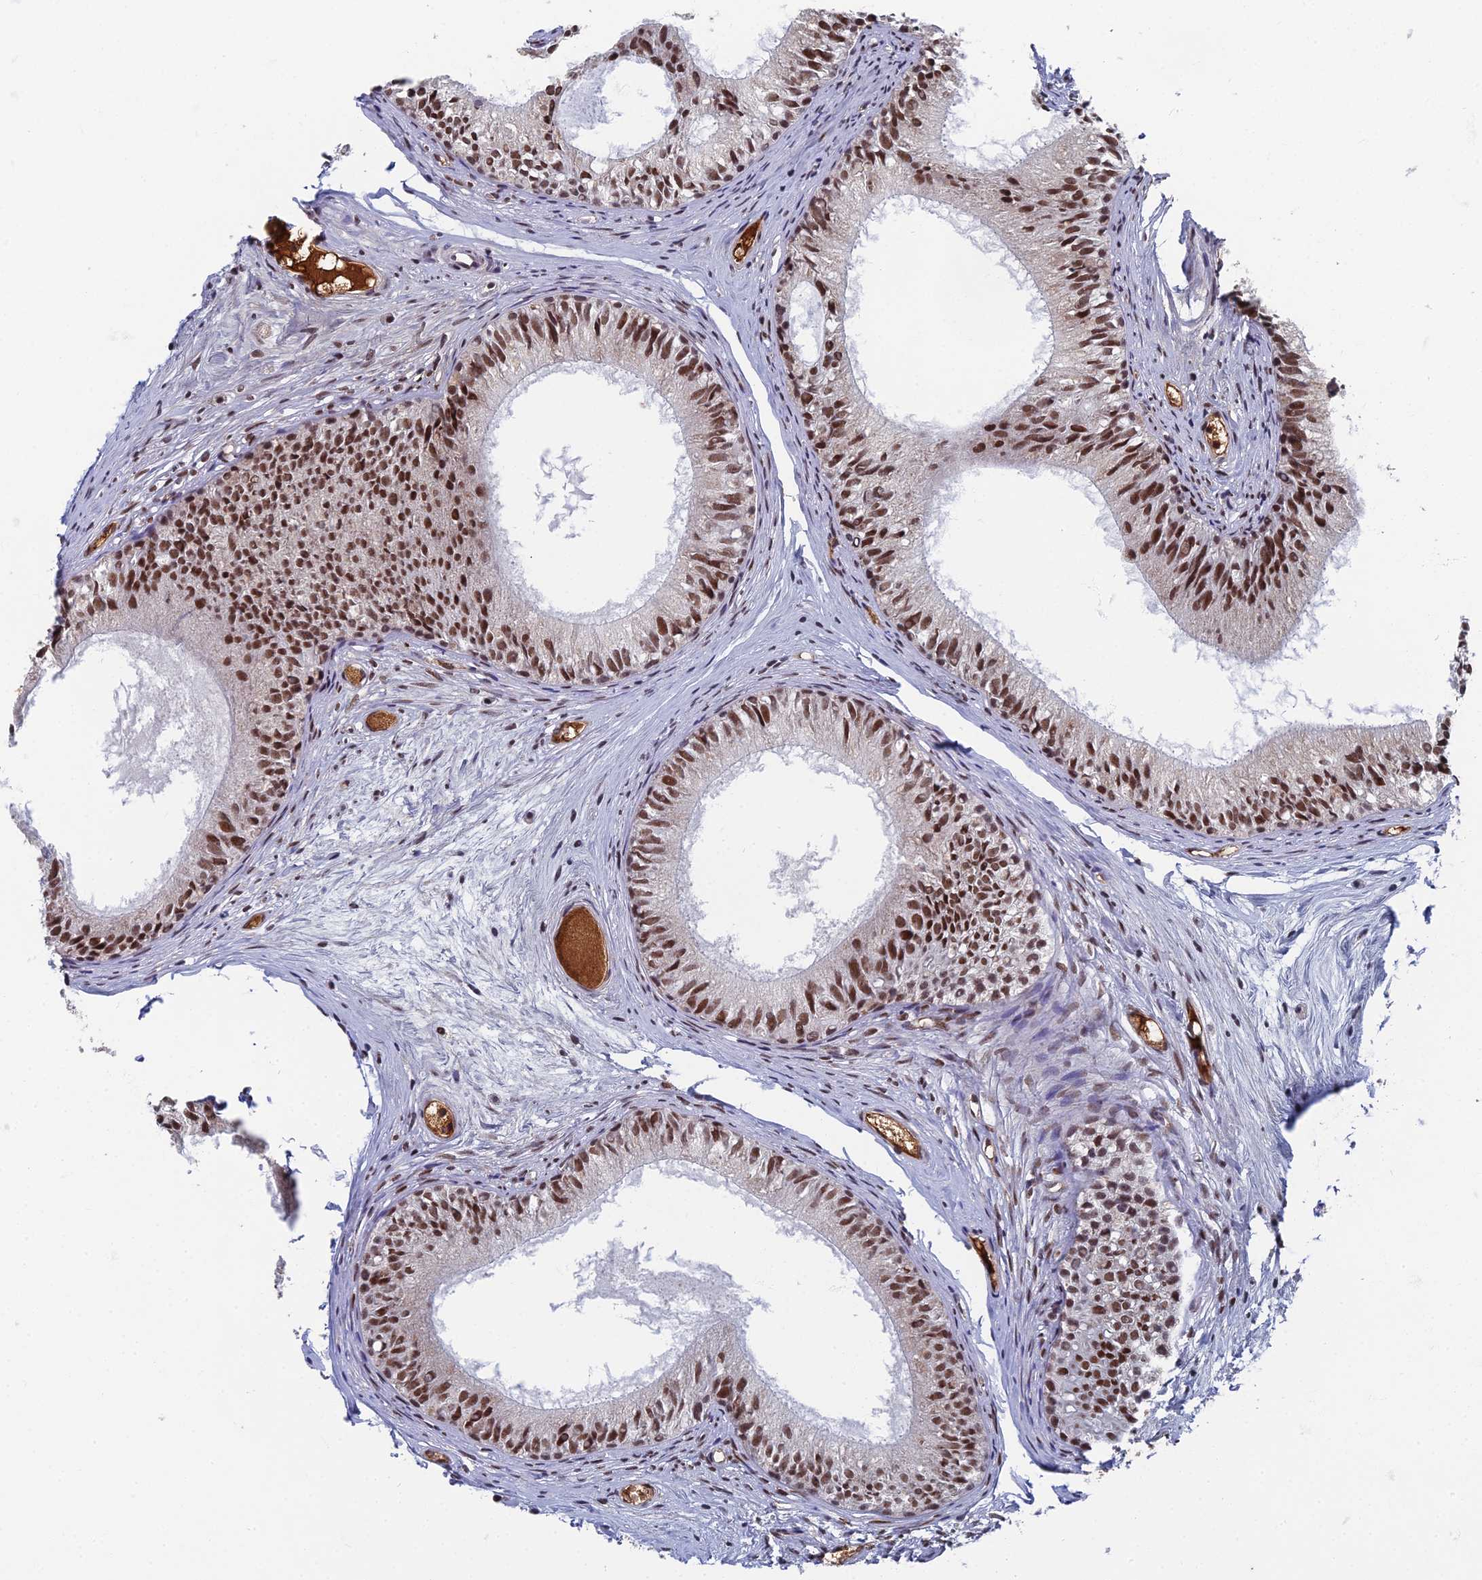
{"staining": {"intensity": "moderate", "quantity": ">75%", "location": "nuclear"}, "tissue": "epididymis", "cell_type": "Glandular cells", "image_type": "normal", "snomed": [{"axis": "morphology", "description": "Normal tissue, NOS"}, {"axis": "morphology", "description": "Seminoma in situ"}, {"axis": "topography", "description": "Testis"}, {"axis": "topography", "description": "Epididymis"}], "caption": "A medium amount of moderate nuclear staining is appreciated in about >75% of glandular cells in unremarkable epididymis.", "gene": "TAF13", "patient": {"sex": "male", "age": 28}}